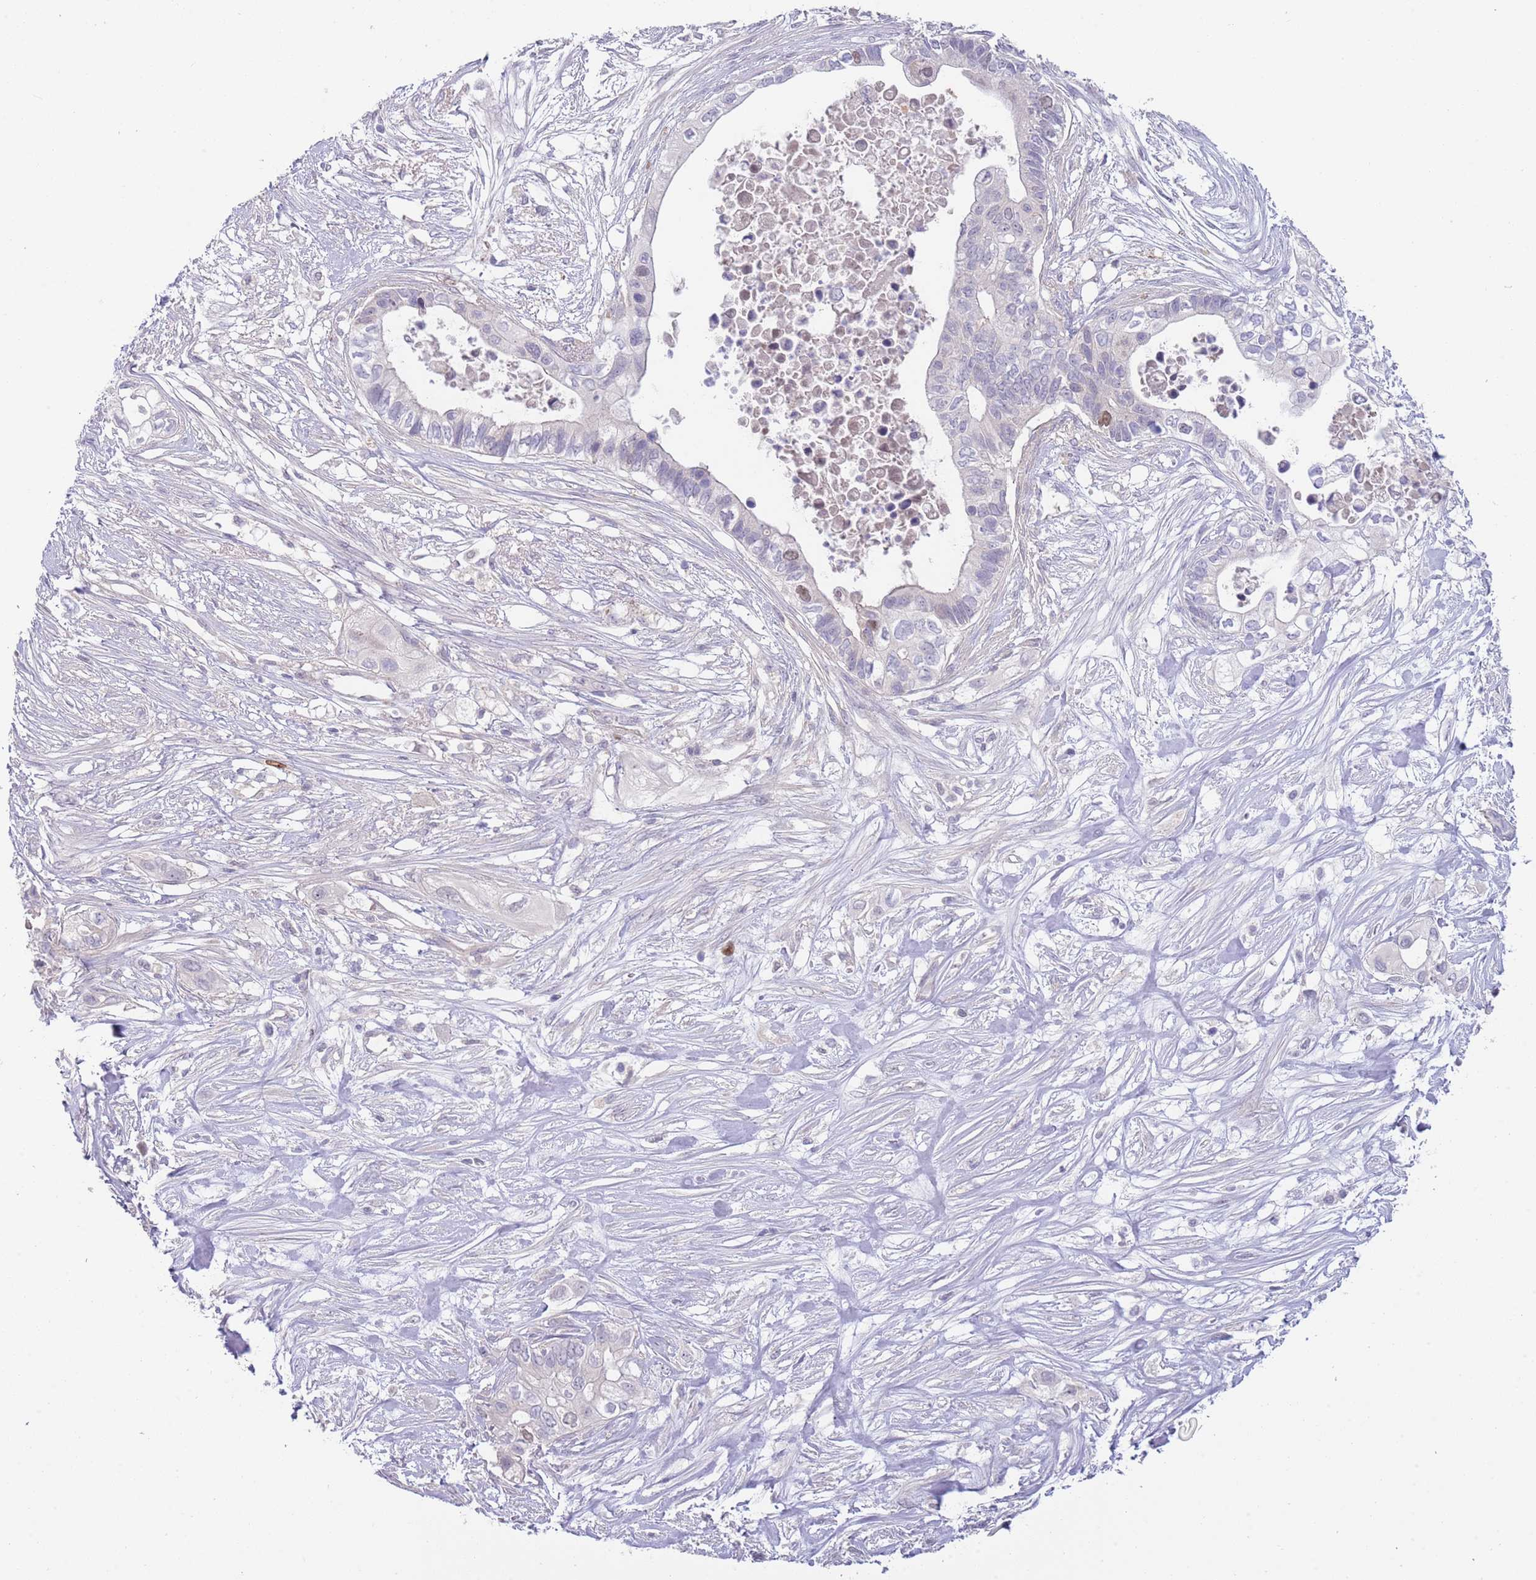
{"staining": {"intensity": "weak", "quantity": "<25%", "location": "nuclear"}, "tissue": "pancreatic cancer", "cell_type": "Tumor cells", "image_type": "cancer", "snomed": [{"axis": "morphology", "description": "Adenocarcinoma, NOS"}, {"axis": "topography", "description": "Pancreas"}], "caption": "This is an immunohistochemistry micrograph of human pancreatic cancer. There is no staining in tumor cells.", "gene": "PIMREG", "patient": {"sex": "female", "age": 63}}